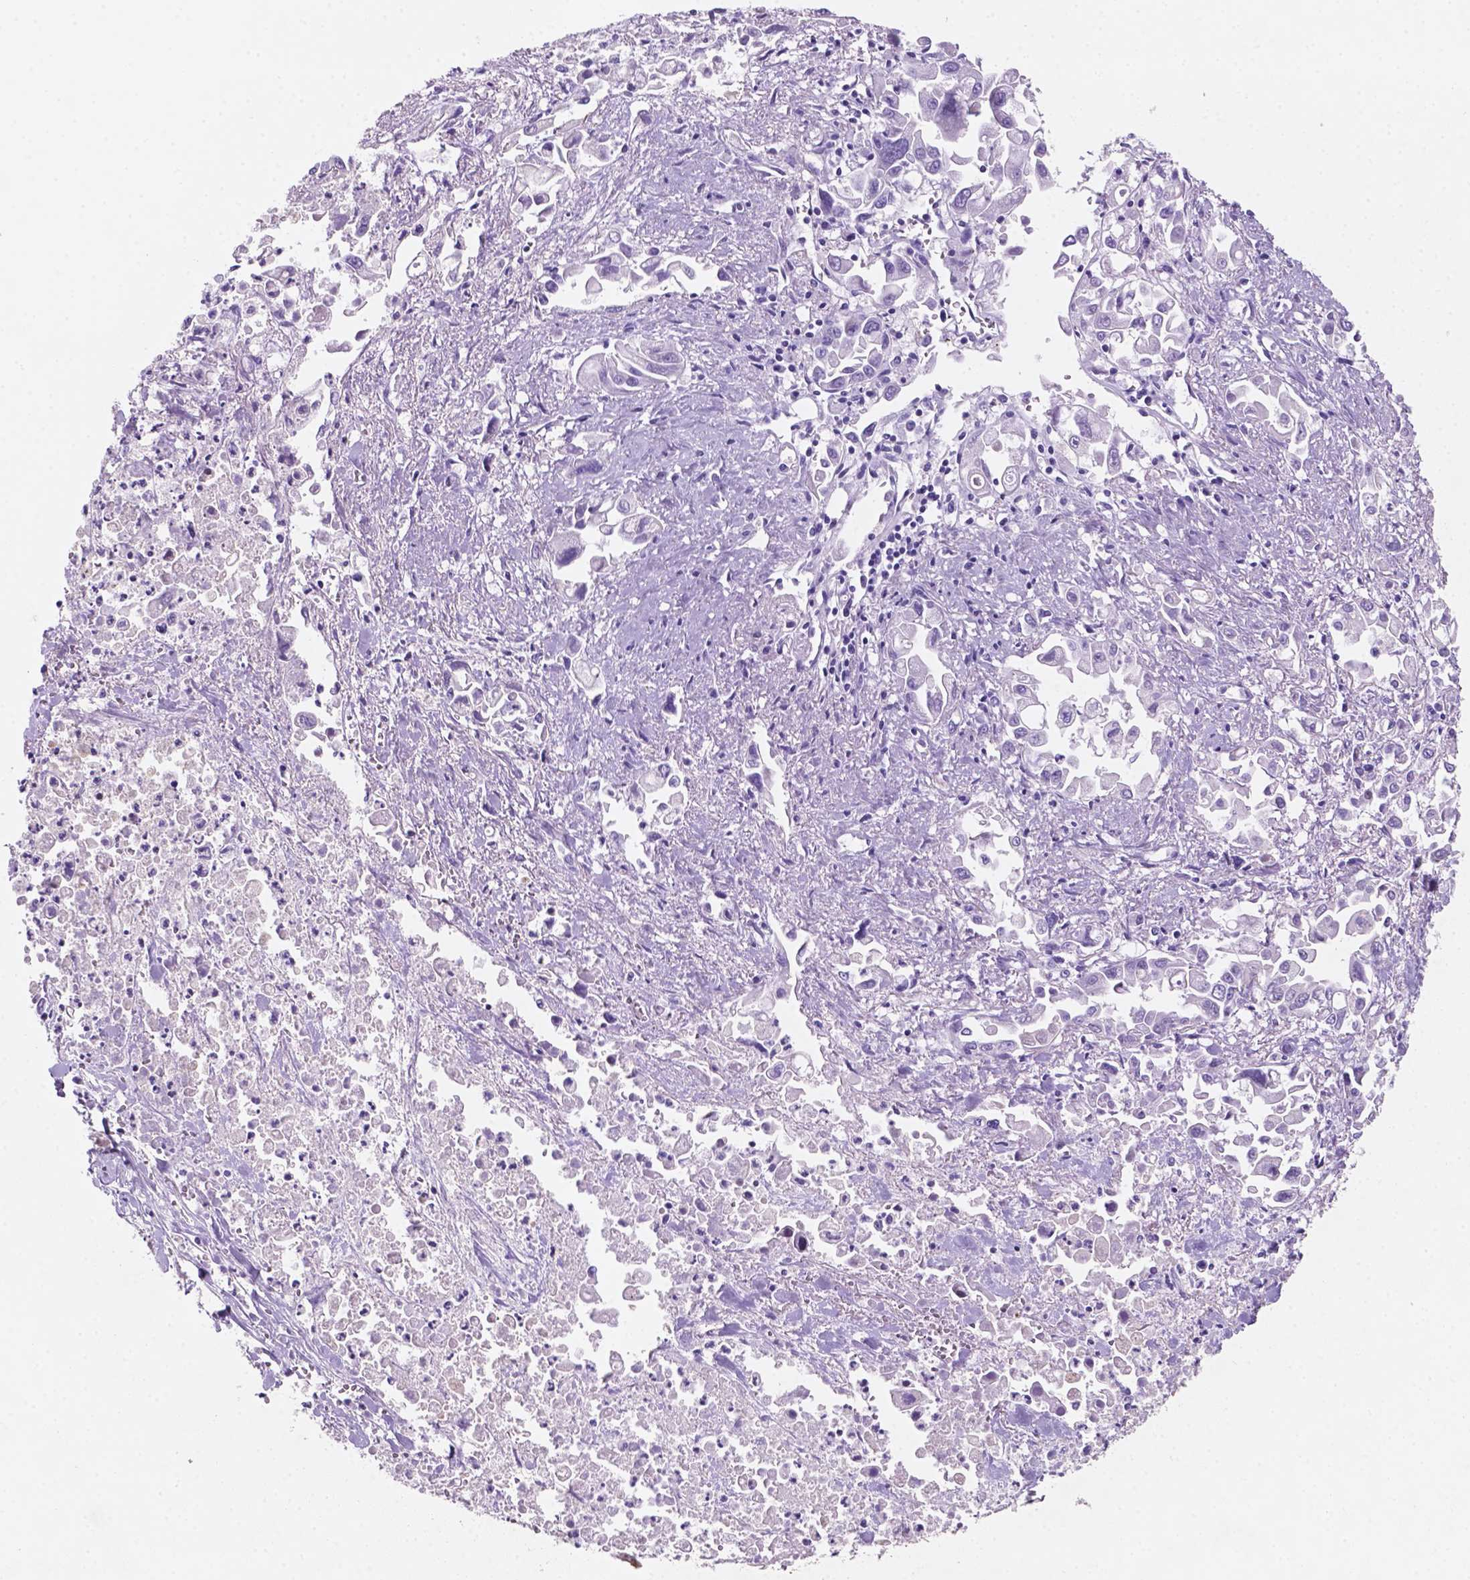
{"staining": {"intensity": "negative", "quantity": "none", "location": "none"}, "tissue": "pancreatic cancer", "cell_type": "Tumor cells", "image_type": "cancer", "snomed": [{"axis": "morphology", "description": "Adenocarcinoma, NOS"}, {"axis": "topography", "description": "Pancreas"}], "caption": "Immunohistochemical staining of human pancreatic cancer (adenocarcinoma) shows no significant expression in tumor cells.", "gene": "EBLN2", "patient": {"sex": "female", "age": 83}}